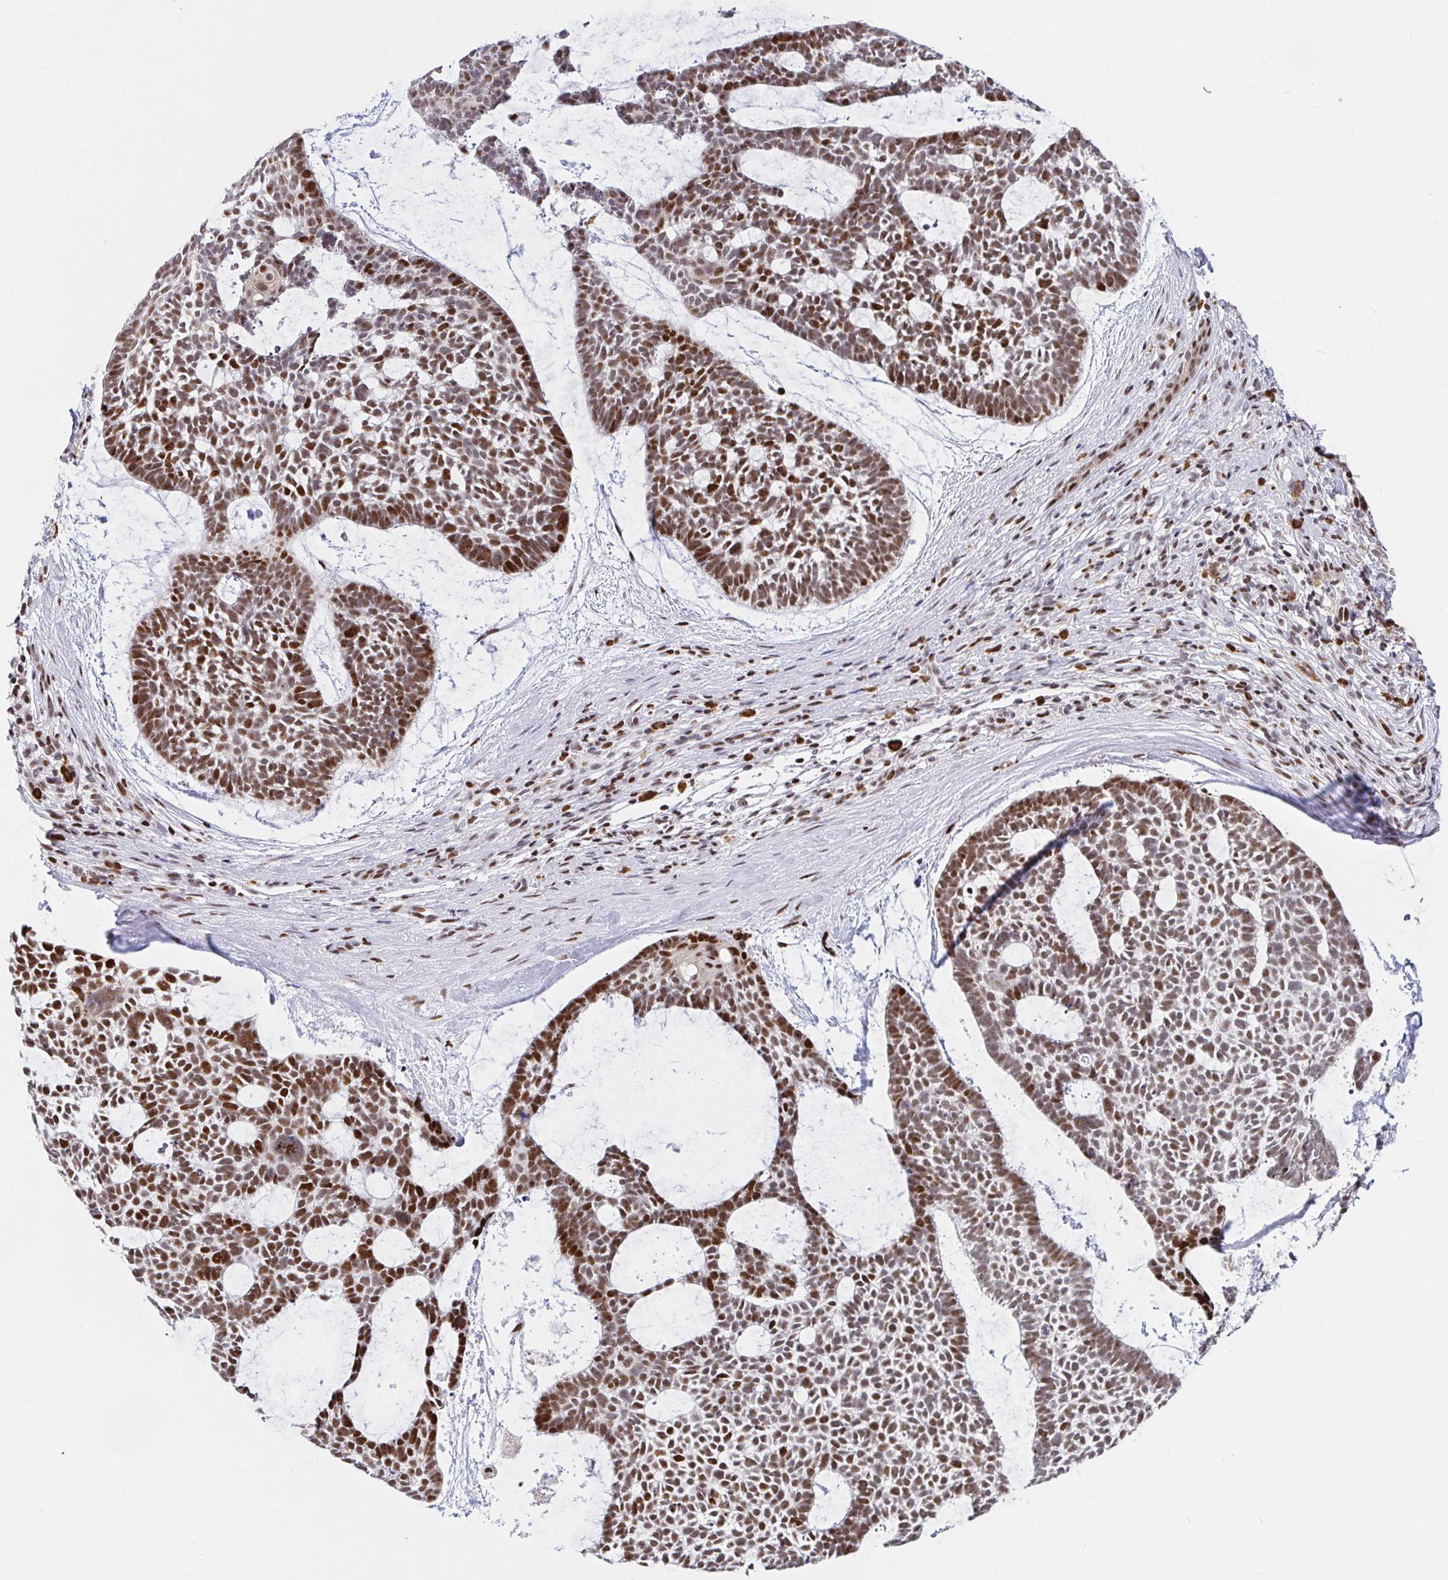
{"staining": {"intensity": "moderate", "quantity": ">75%", "location": "nuclear"}, "tissue": "skin cancer", "cell_type": "Tumor cells", "image_type": "cancer", "snomed": [{"axis": "morphology", "description": "Basal cell carcinoma"}, {"axis": "topography", "description": "Skin"}], "caption": "DAB immunohistochemical staining of skin cancer (basal cell carcinoma) demonstrates moderate nuclear protein expression in approximately >75% of tumor cells. (Brightfield microscopy of DAB IHC at high magnification).", "gene": "SETD5", "patient": {"sex": "male", "age": 64}}